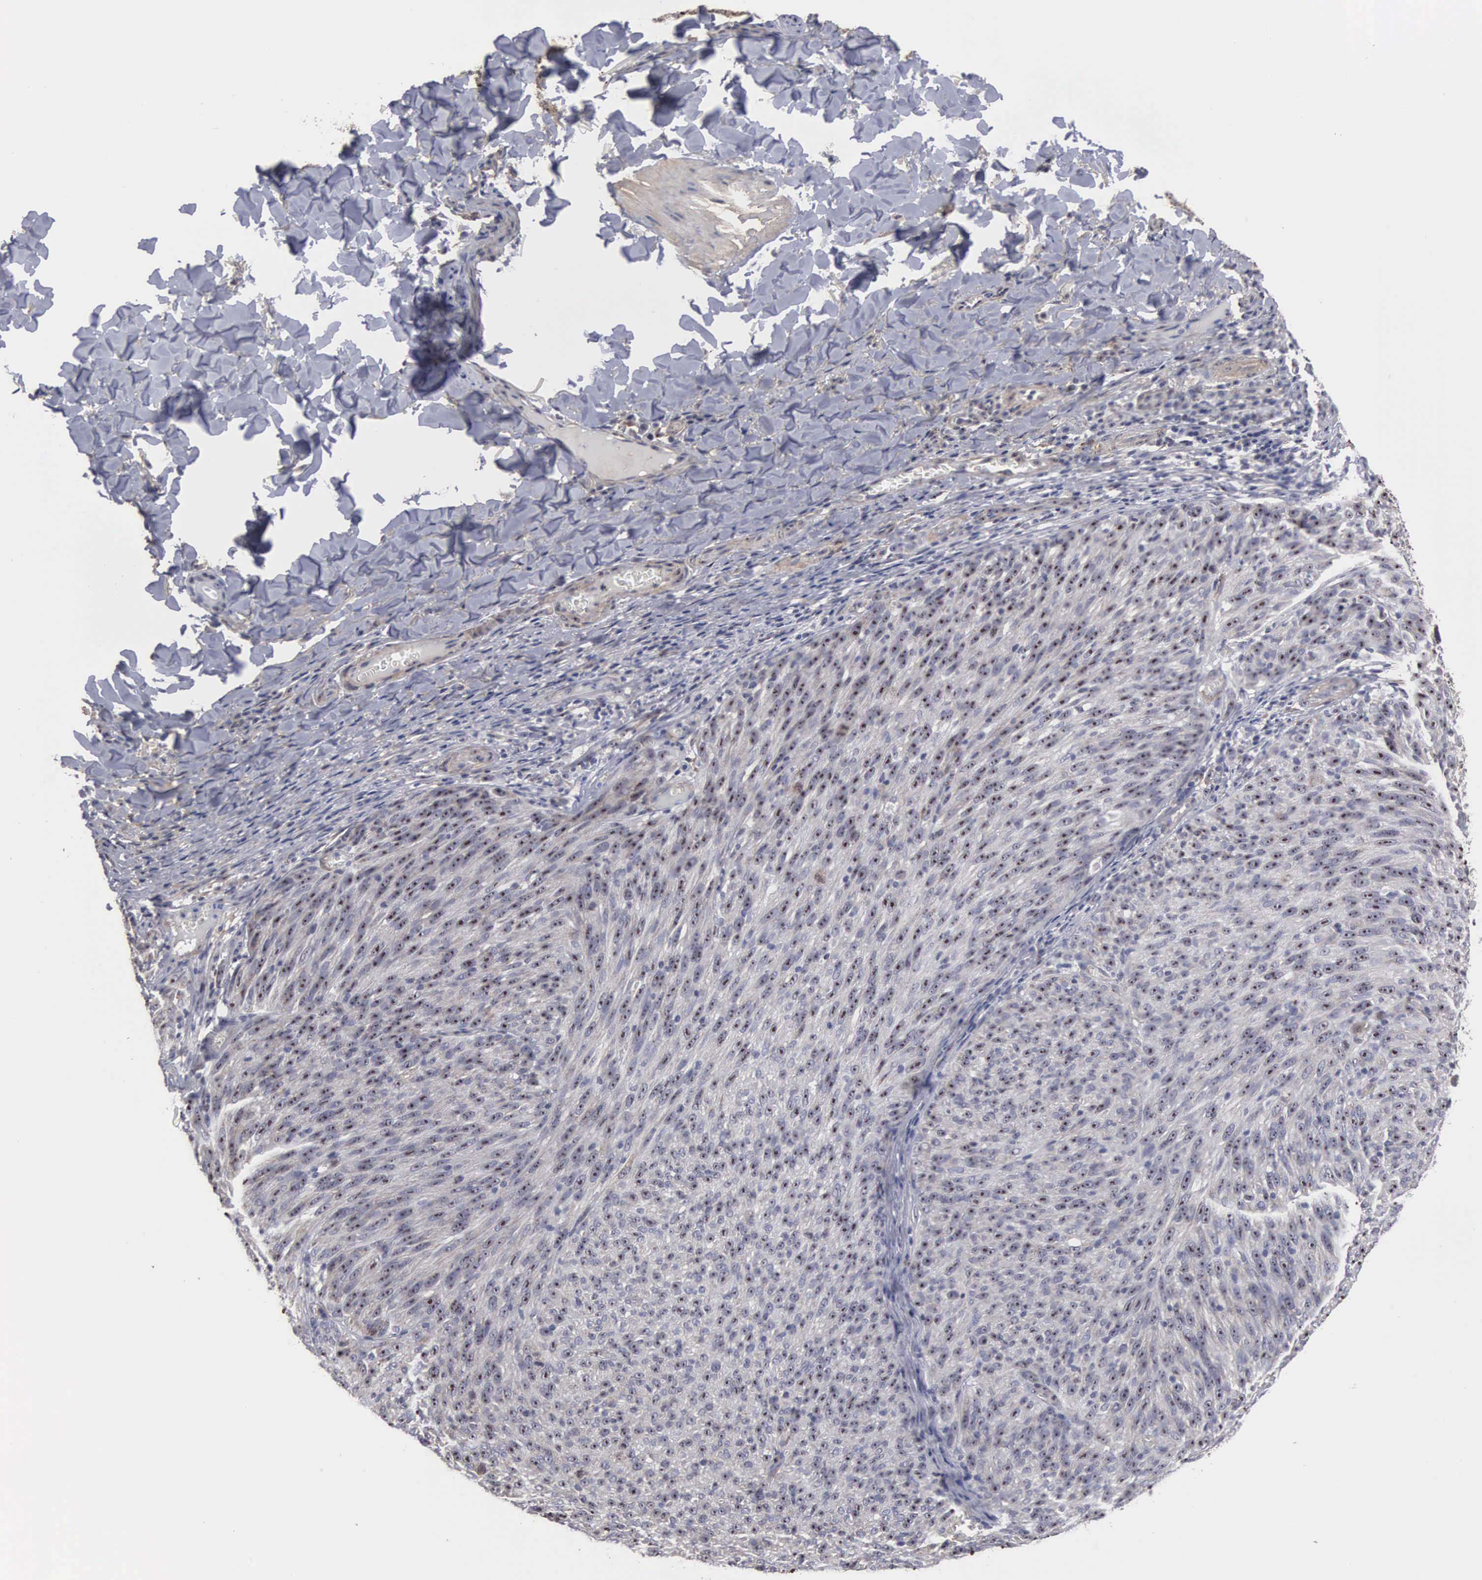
{"staining": {"intensity": "weak", "quantity": ">75%", "location": "cytoplasmic/membranous,nuclear"}, "tissue": "melanoma", "cell_type": "Tumor cells", "image_type": "cancer", "snomed": [{"axis": "morphology", "description": "Malignant melanoma, NOS"}, {"axis": "topography", "description": "Skin"}], "caption": "Human melanoma stained with a brown dye exhibits weak cytoplasmic/membranous and nuclear positive expression in about >75% of tumor cells.", "gene": "NGDN", "patient": {"sex": "male", "age": 76}}